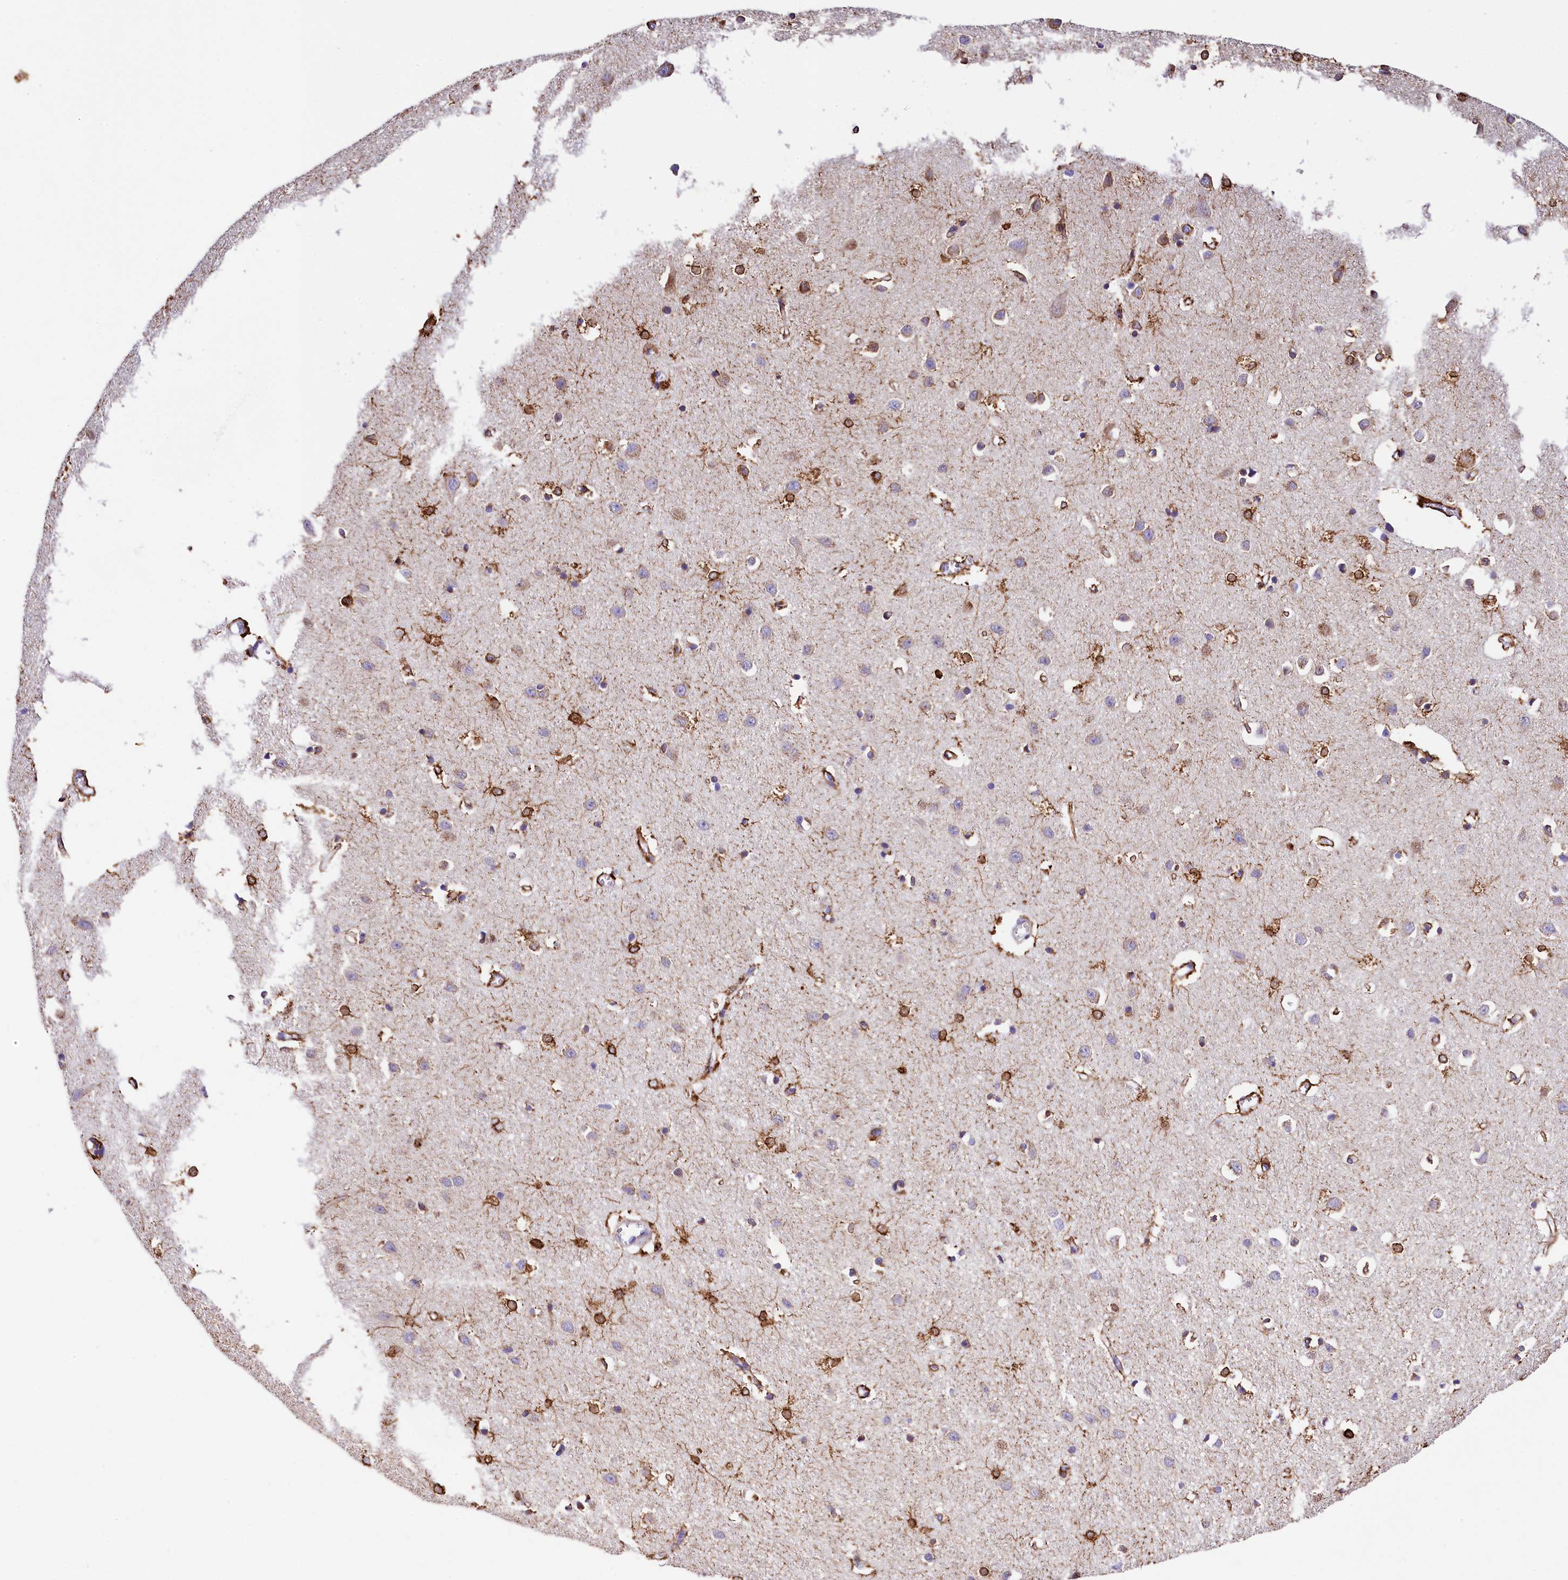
{"staining": {"intensity": "moderate", "quantity": "<25%", "location": "cytoplasmic/membranous"}, "tissue": "cerebral cortex", "cell_type": "Endothelial cells", "image_type": "normal", "snomed": [{"axis": "morphology", "description": "Normal tissue, NOS"}, {"axis": "topography", "description": "Cerebral cortex"}], "caption": "Moderate cytoplasmic/membranous staining is appreciated in about <25% of endothelial cells in unremarkable cerebral cortex.", "gene": "ITGA1", "patient": {"sex": "female", "age": 64}}